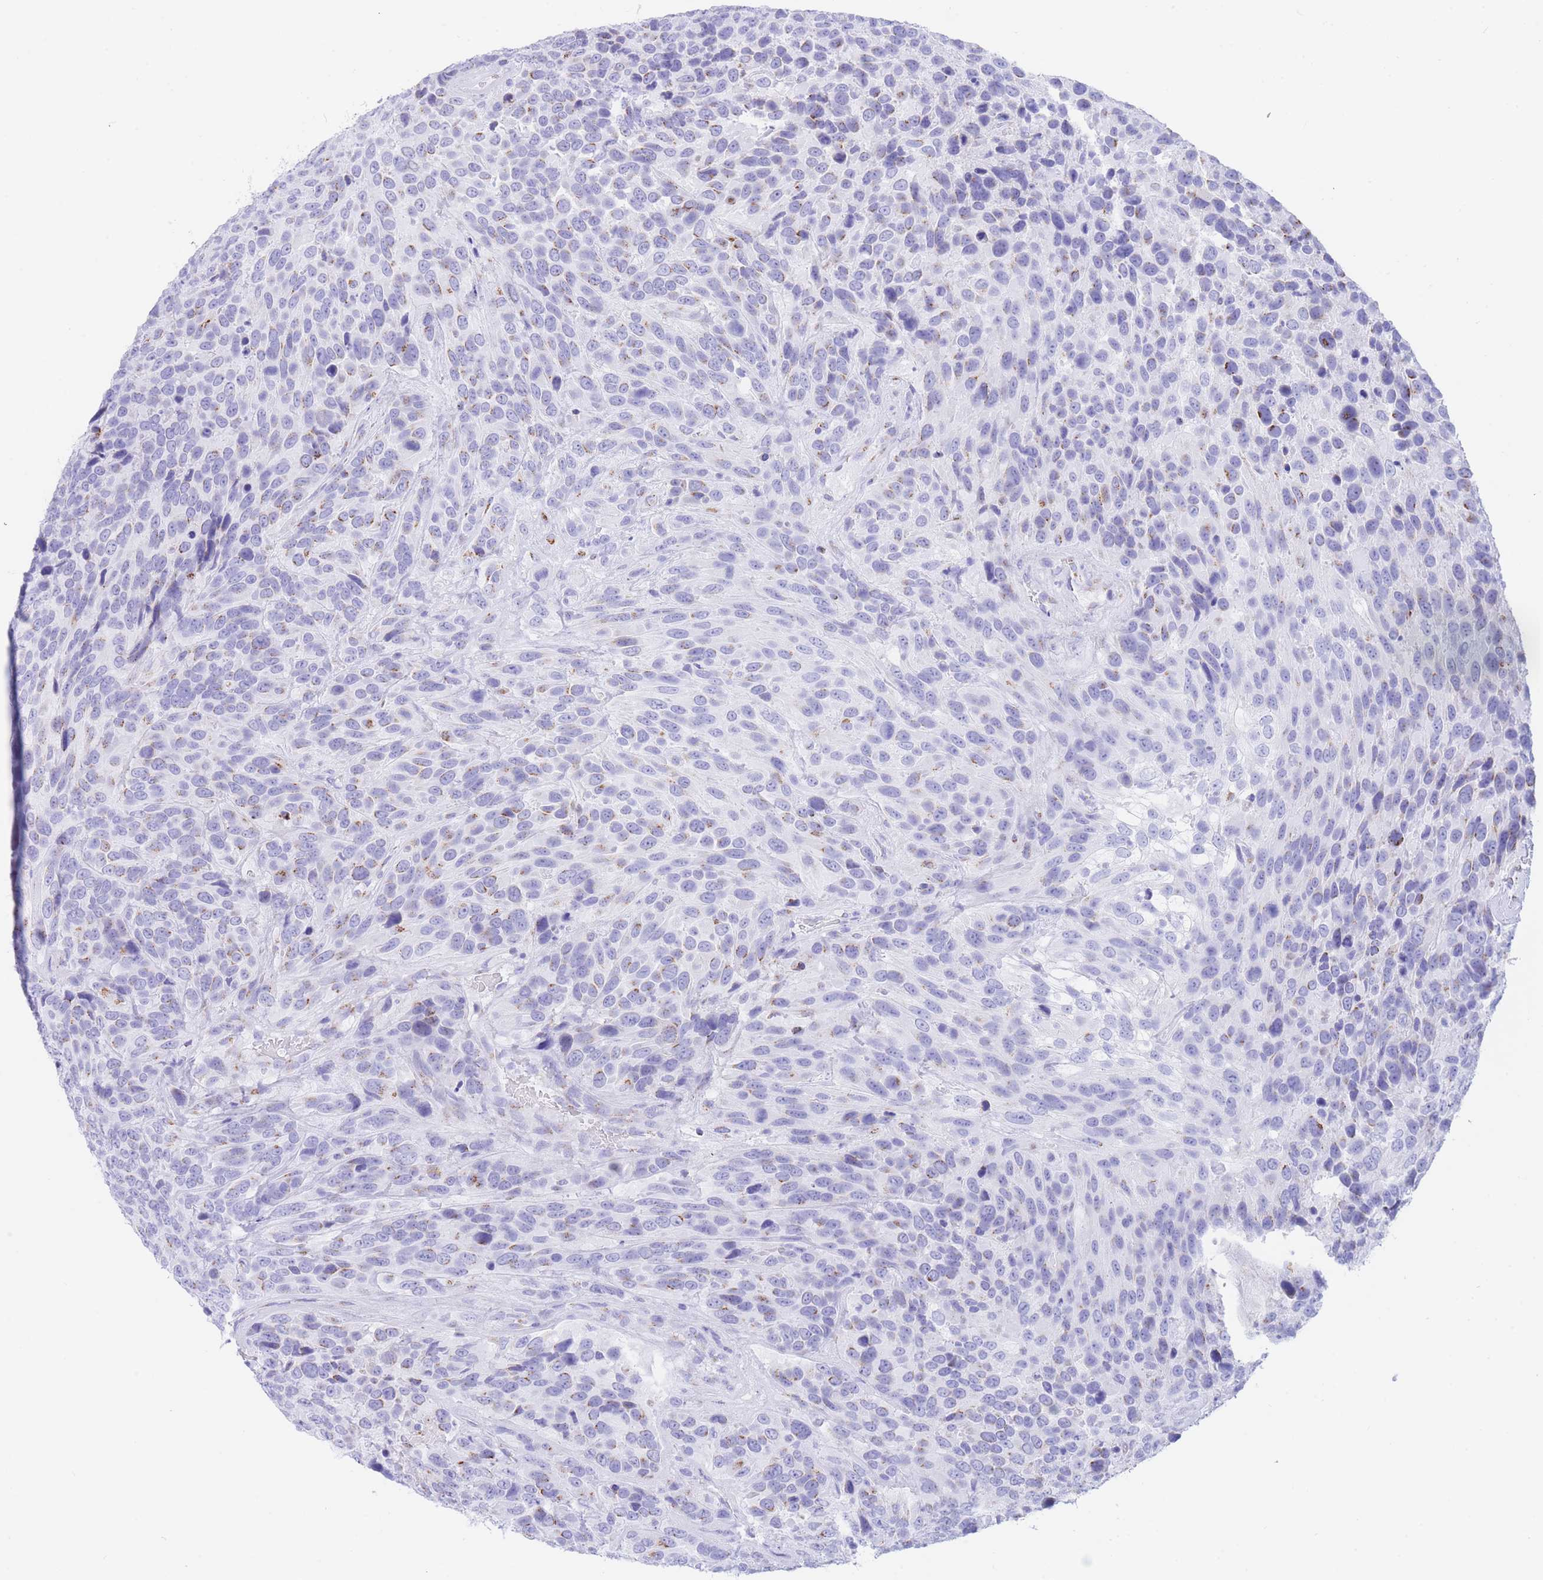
{"staining": {"intensity": "negative", "quantity": "none", "location": "none"}, "tissue": "urothelial cancer", "cell_type": "Tumor cells", "image_type": "cancer", "snomed": [{"axis": "morphology", "description": "Urothelial carcinoma, High grade"}, {"axis": "topography", "description": "Urinary bladder"}], "caption": "Tumor cells are negative for brown protein staining in high-grade urothelial carcinoma.", "gene": "FAM3C", "patient": {"sex": "female", "age": 70}}